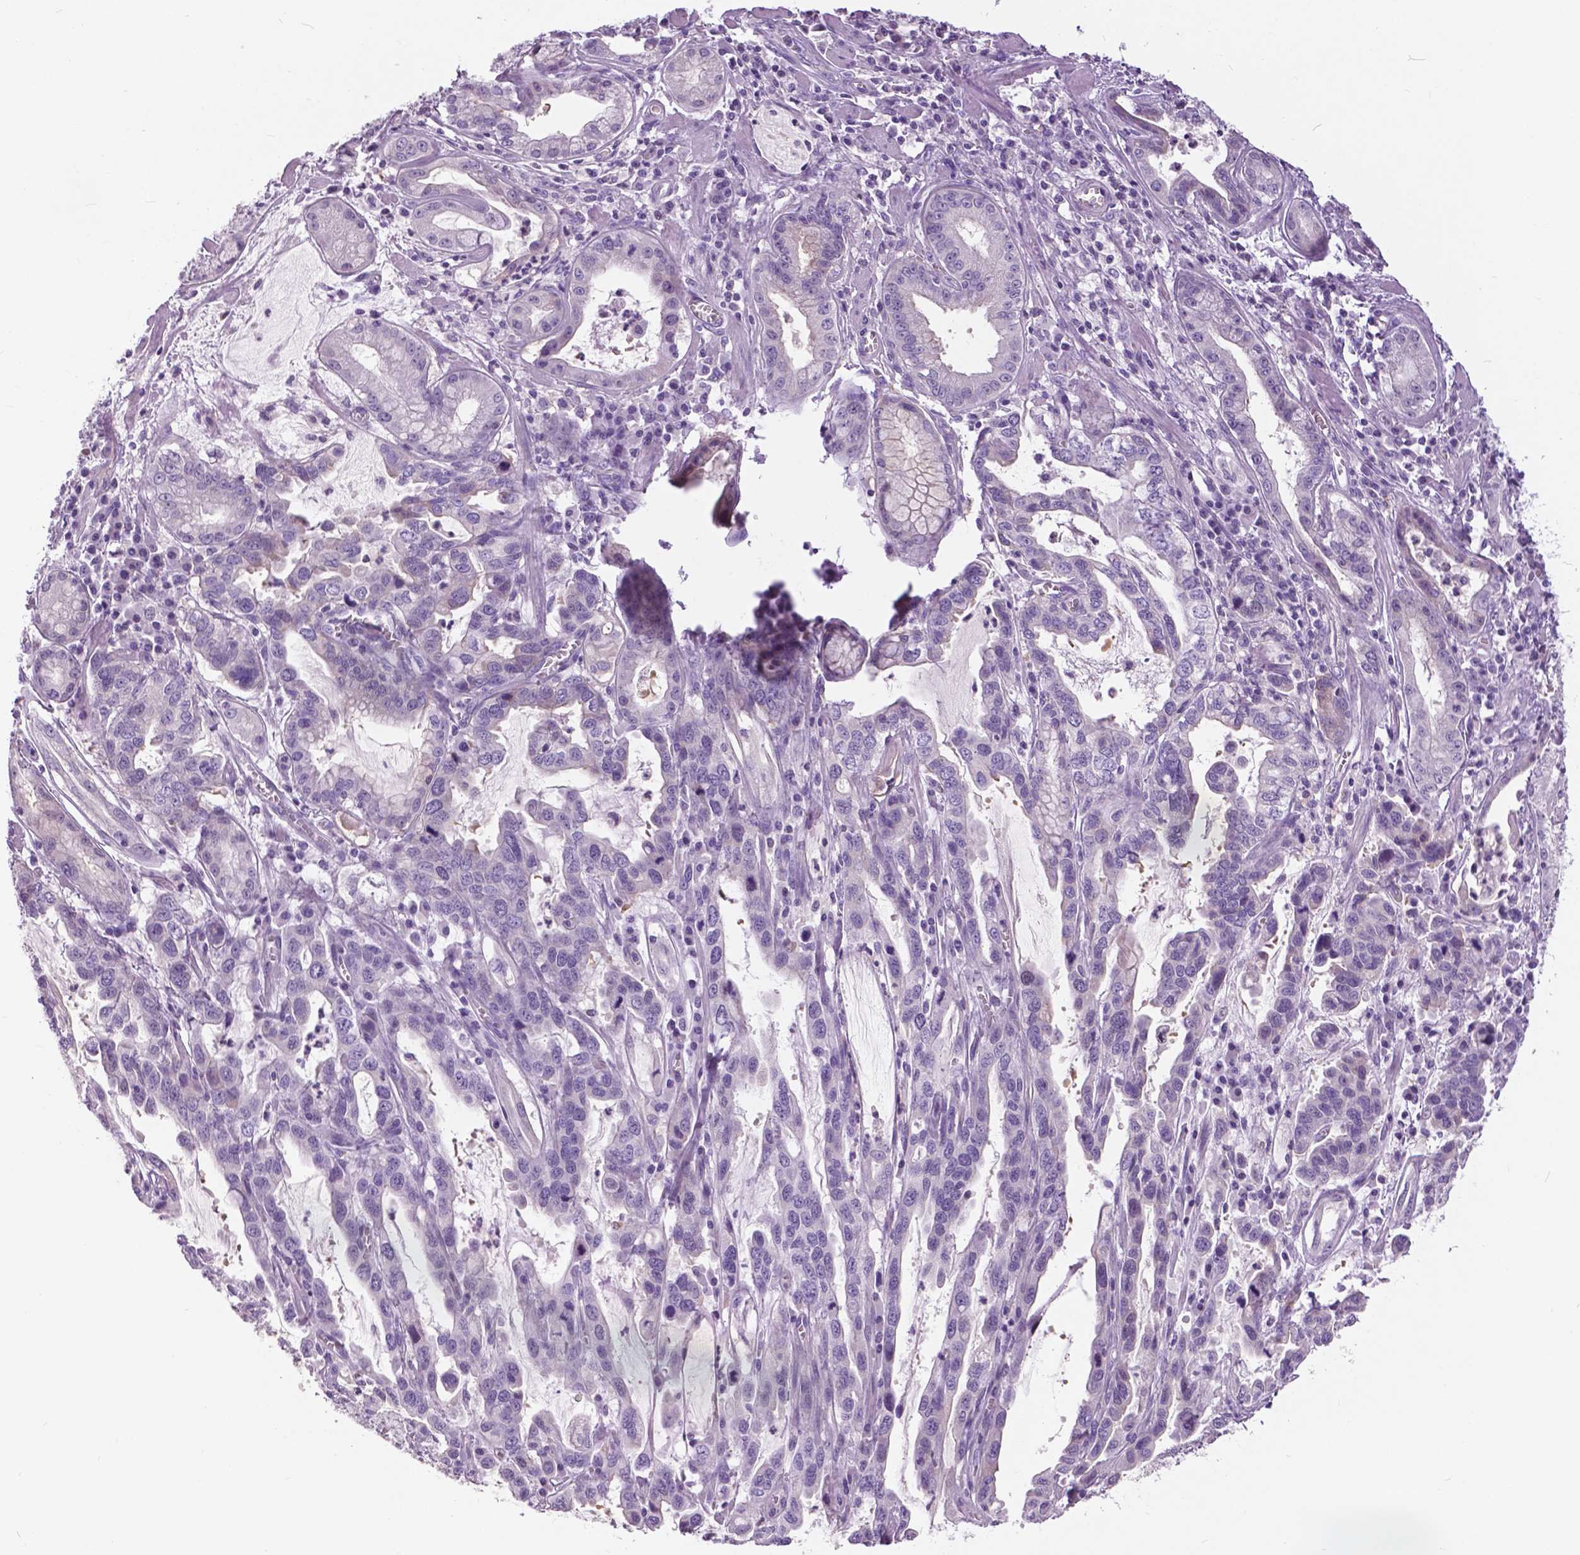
{"staining": {"intensity": "negative", "quantity": "none", "location": "none"}, "tissue": "stomach cancer", "cell_type": "Tumor cells", "image_type": "cancer", "snomed": [{"axis": "morphology", "description": "Adenocarcinoma, NOS"}, {"axis": "topography", "description": "Stomach, lower"}], "caption": "This is an immunohistochemistry (IHC) photomicrograph of stomach cancer (adenocarcinoma). There is no positivity in tumor cells.", "gene": "TP53TG5", "patient": {"sex": "female", "age": 76}}